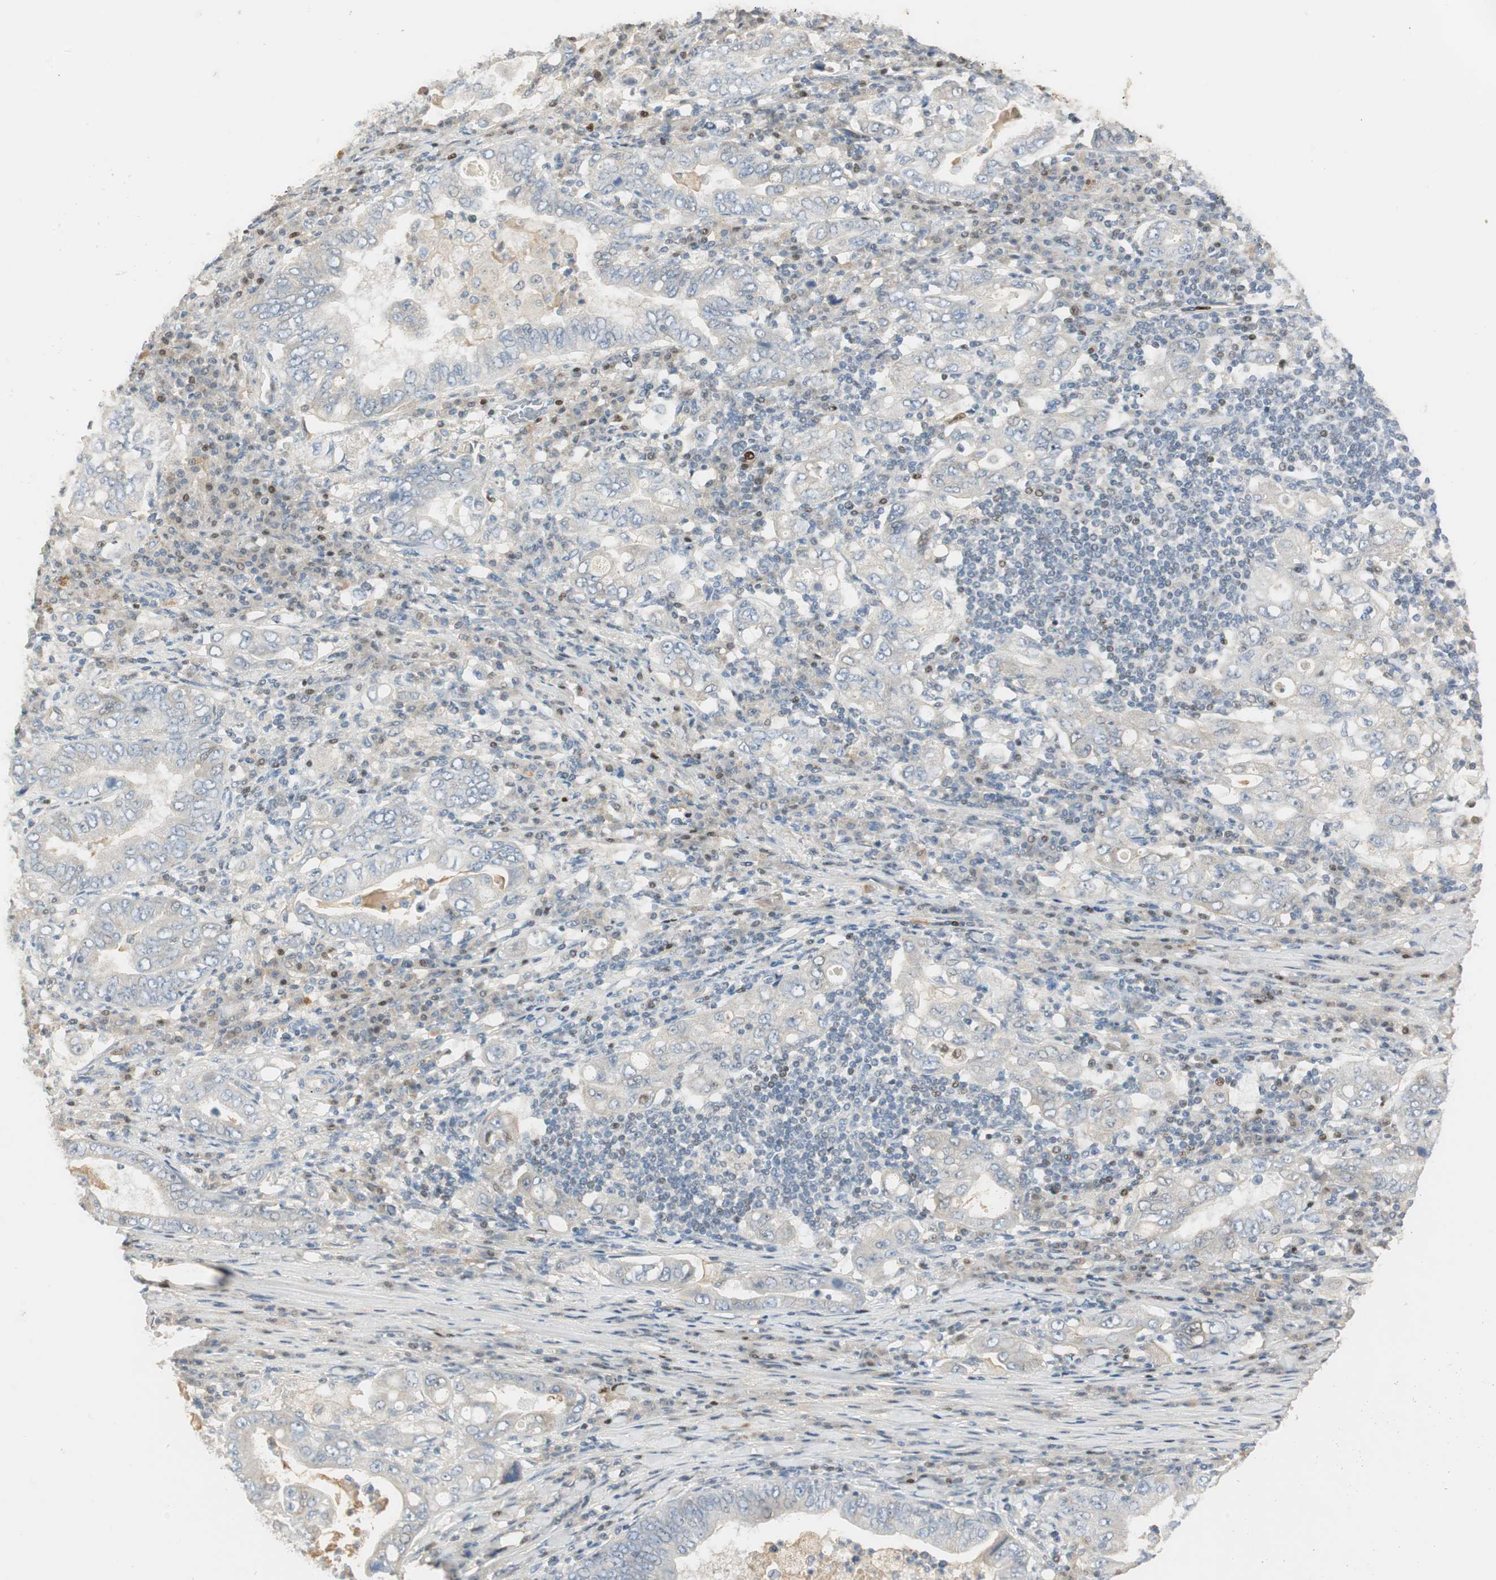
{"staining": {"intensity": "negative", "quantity": "none", "location": "none"}, "tissue": "stomach cancer", "cell_type": "Tumor cells", "image_type": "cancer", "snomed": [{"axis": "morphology", "description": "Normal tissue, NOS"}, {"axis": "morphology", "description": "Adenocarcinoma, NOS"}, {"axis": "topography", "description": "Esophagus"}, {"axis": "topography", "description": "Stomach, upper"}, {"axis": "topography", "description": "Peripheral nerve tissue"}], "caption": "The IHC image has no significant staining in tumor cells of stomach cancer (adenocarcinoma) tissue. The staining was performed using DAB to visualize the protein expression in brown, while the nuclei were stained in blue with hematoxylin (Magnification: 20x).", "gene": "RUNX2", "patient": {"sex": "male", "age": 62}}